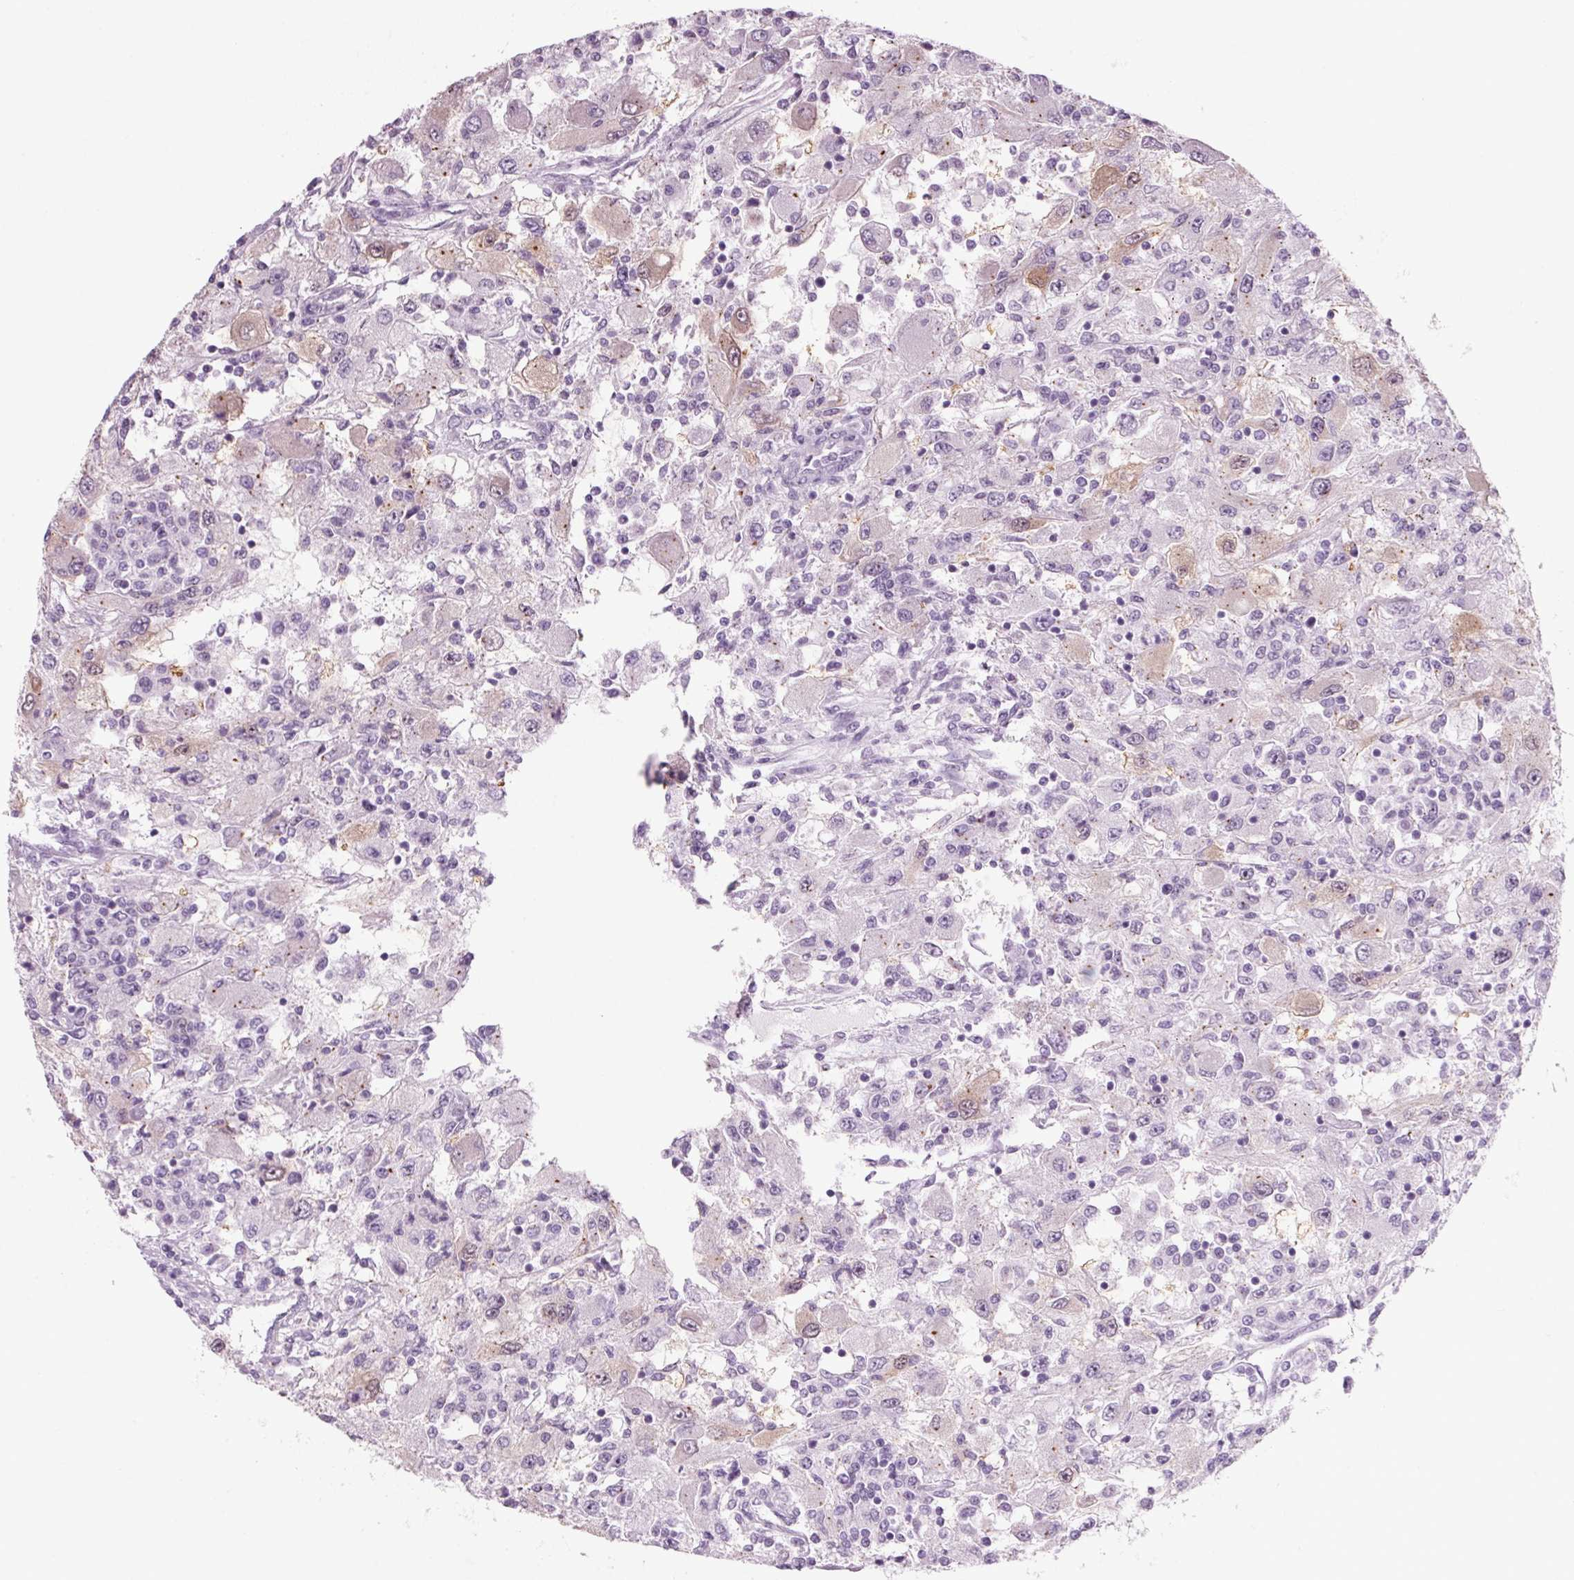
{"staining": {"intensity": "weak", "quantity": "<25%", "location": "cytoplasmic/membranous"}, "tissue": "renal cancer", "cell_type": "Tumor cells", "image_type": "cancer", "snomed": [{"axis": "morphology", "description": "Adenocarcinoma, NOS"}, {"axis": "topography", "description": "Kidney"}], "caption": "Tumor cells are negative for brown protein staining in renal adenocarcinoma. (DAB IHC with hematoxylin counter stain).", "gene": "PPP1R1A", "patient": {"sex": "female", "age": 67}}